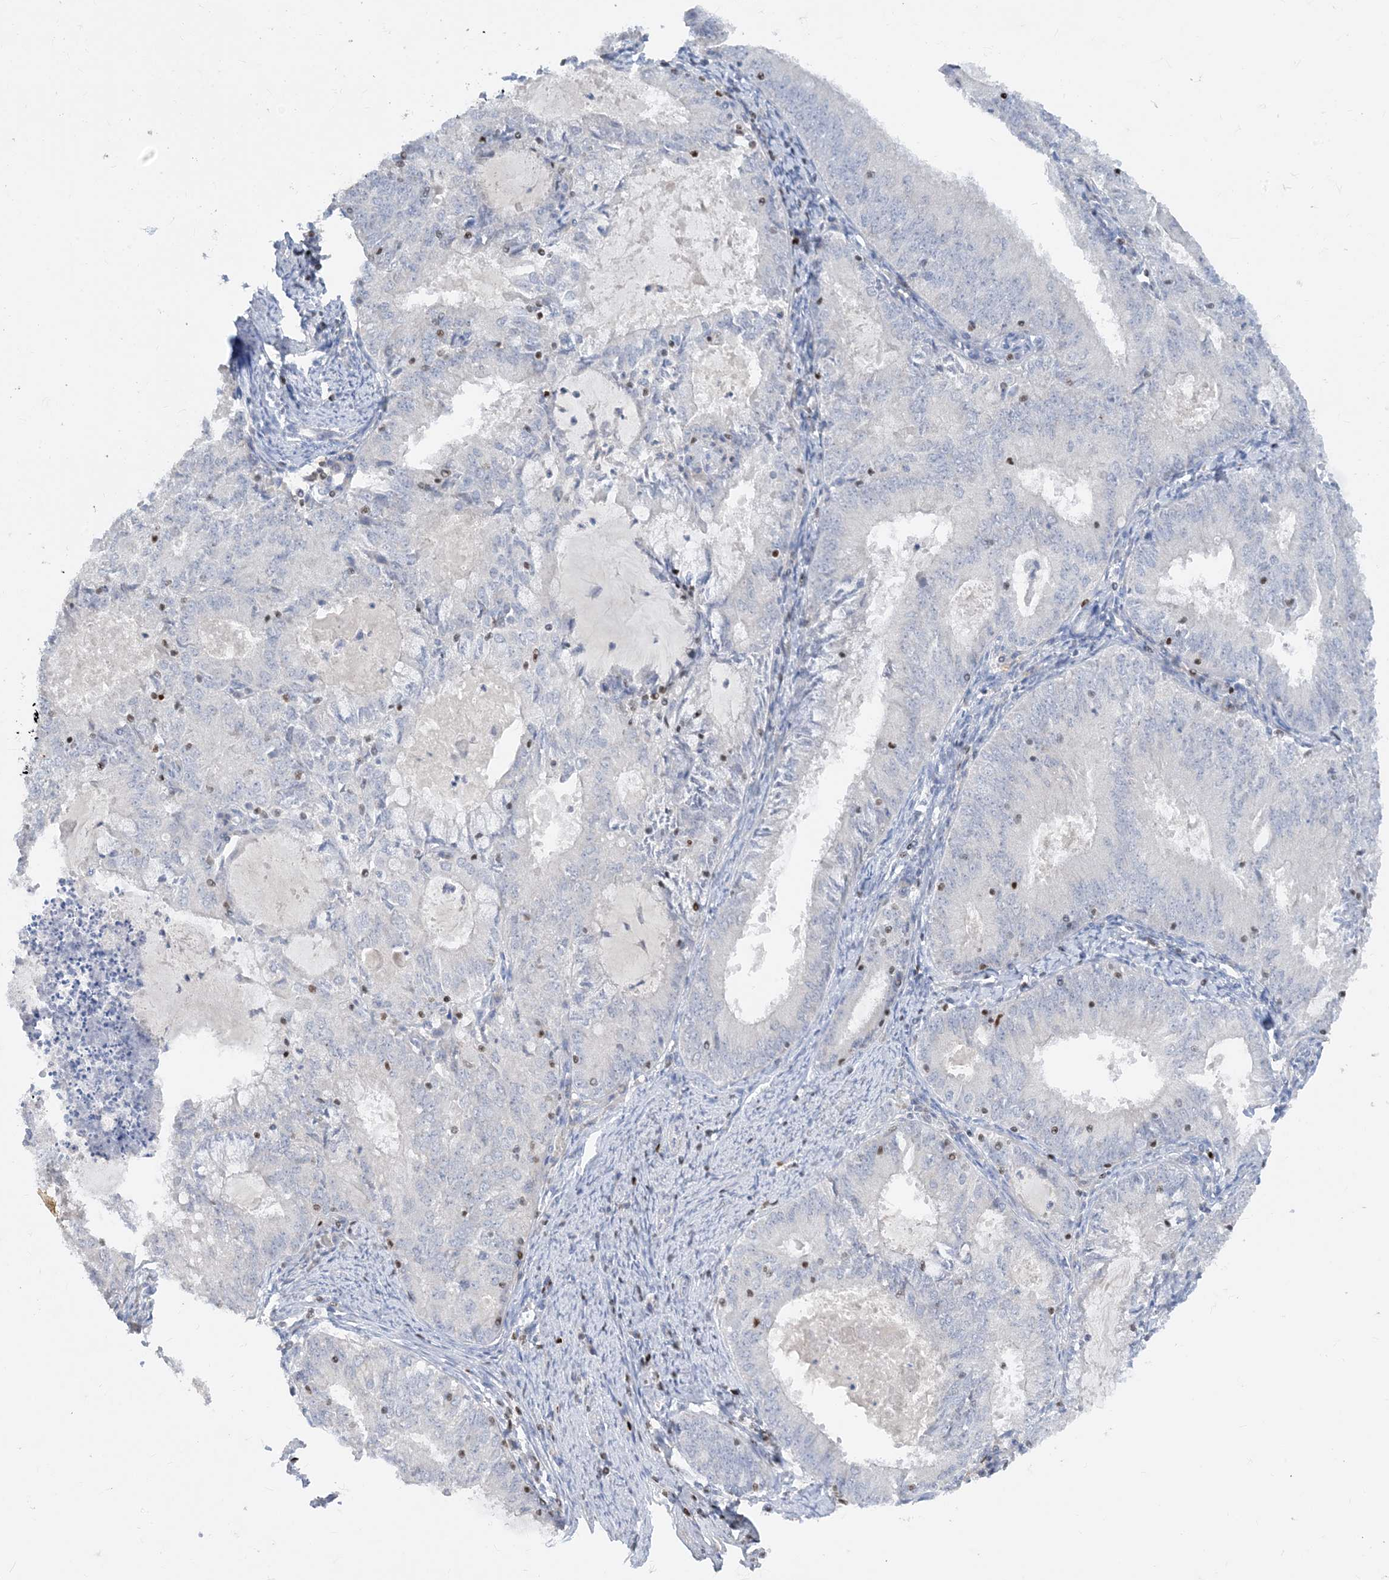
{"staining": {"intensity": "negative", "quantity": "none", "location": "none"}, "tissue": "endometrial cancer", "cell_type": "Tumor cells", "image_type": "cancer", "snomed": [{"axis": "morphology", "description": "Adenocarcinoma, NOS"}, {"axis": "topography", "description": "Endometrium"}], "caption": "Human endometrial cancer (adenocarcinoma) stained for a protein using IHC demonstrates no staining in tumor cells.", "gene": "TBX21", "patient": {"sex": "female", "age": 57}}